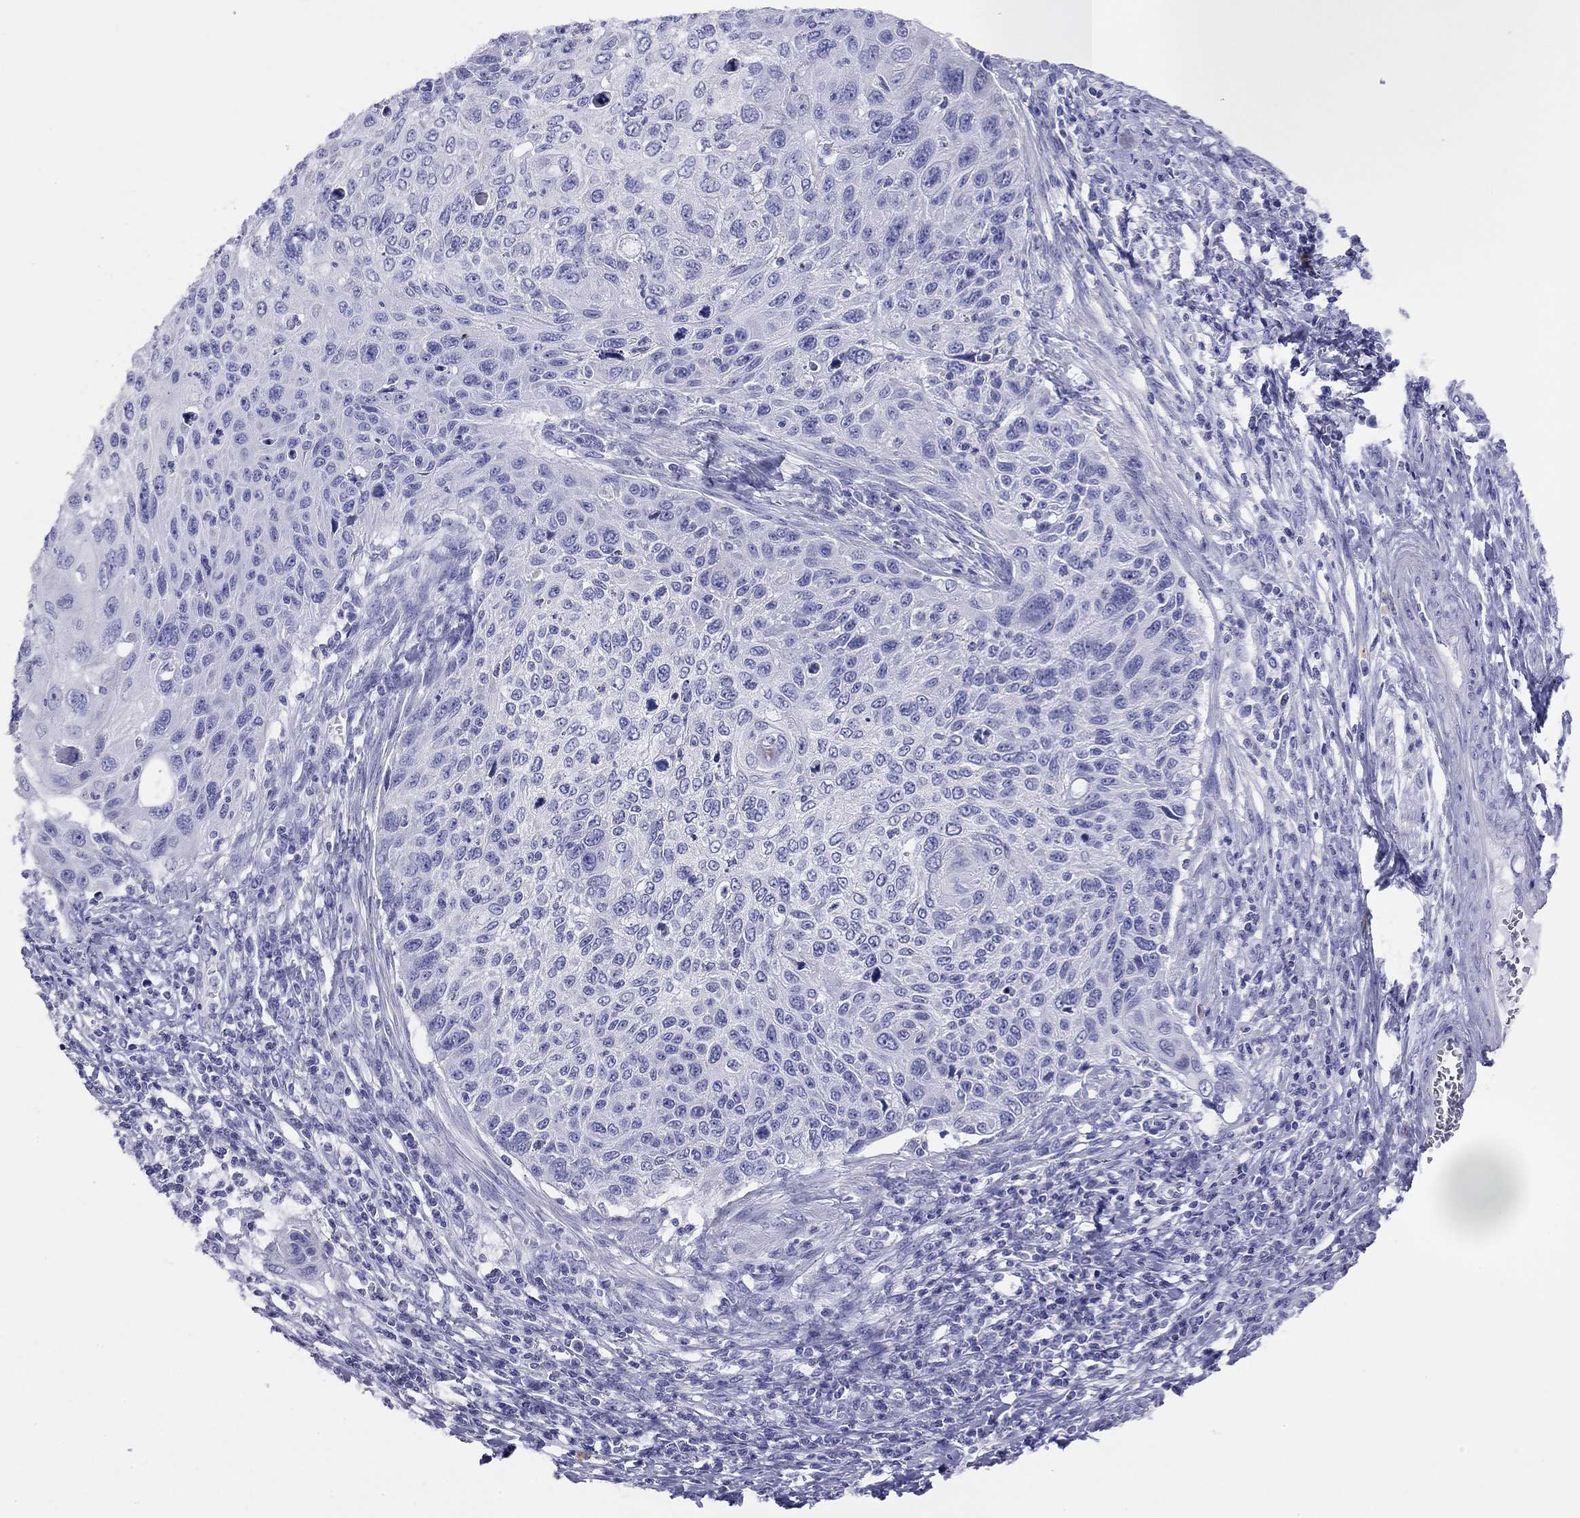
{"staining": {"intensity": "negative", "quantity": "none", "location": "none"}, "tissue": "cervical cancer", "cell_type": "Tumor cells", "image_type": "cancer", "snomed": [{"axis": "morphology", "description": "Squamous cell carcinoma, NOS"}, {"axis": "topography", "description": "Cervix"}], "caption": "IHC of human cervical squamous cell carcinoma exhibits no positivity in tumor cells.", "gene": "DPY19L2", "patient": {"sex": "female", "age": 70}}